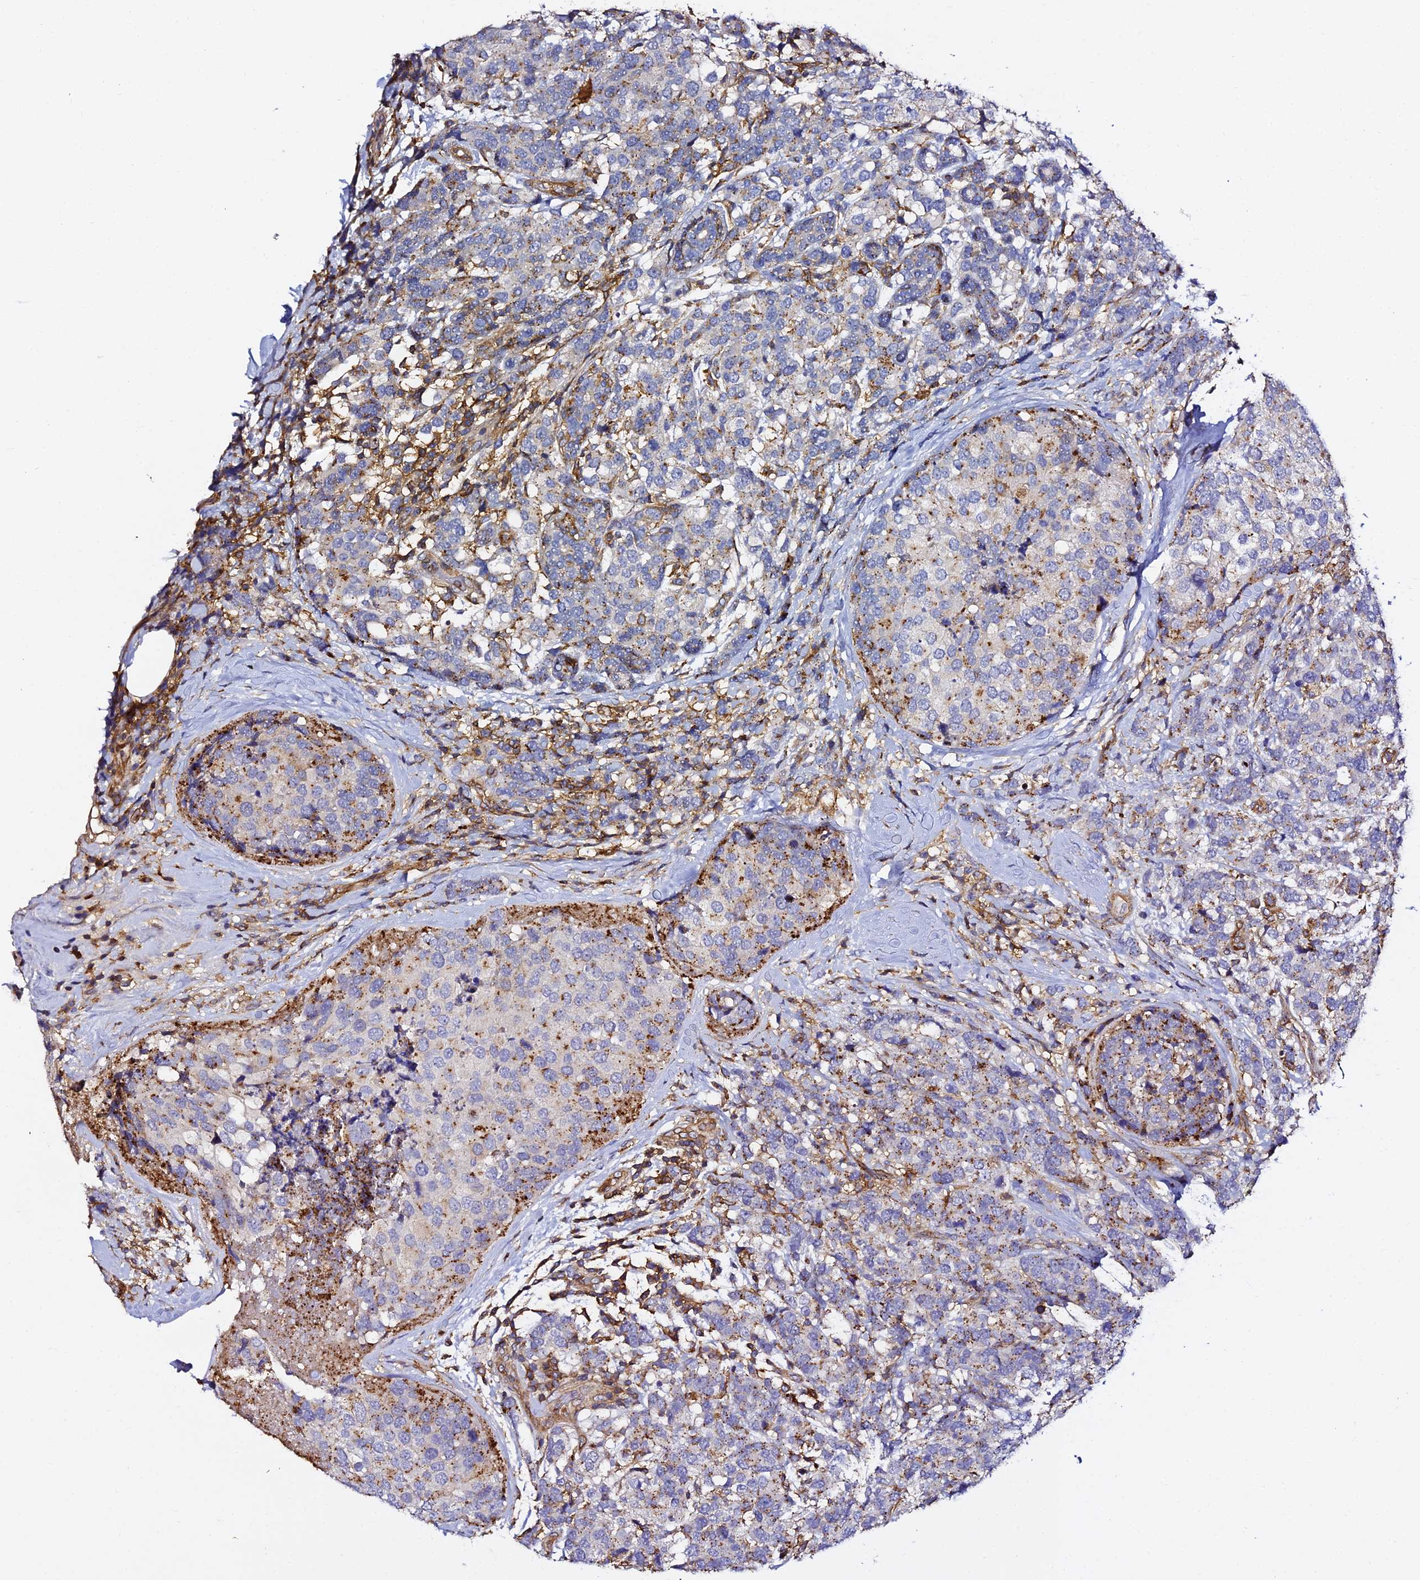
{"staining": {"intensity": "moderate", "quantity": "25%-75%", "location": "cytoplasmic/membranous"}, "tissue": "breast cancer", "cell_type": "Tumor cells", "image_type": "cancer", "snomed": [{"axis": "morphology", "description": "Lobular carcinoma"}, {"axis": "topography", "description": "Breast"}], "caption": "Tumor cells display medium levels of moderate cytoplasmic/membranous staining in about 25%-75% of cells in breast cancer.", "gene": "TRPV2", "patient": {"sex": "female", "age": 59}}